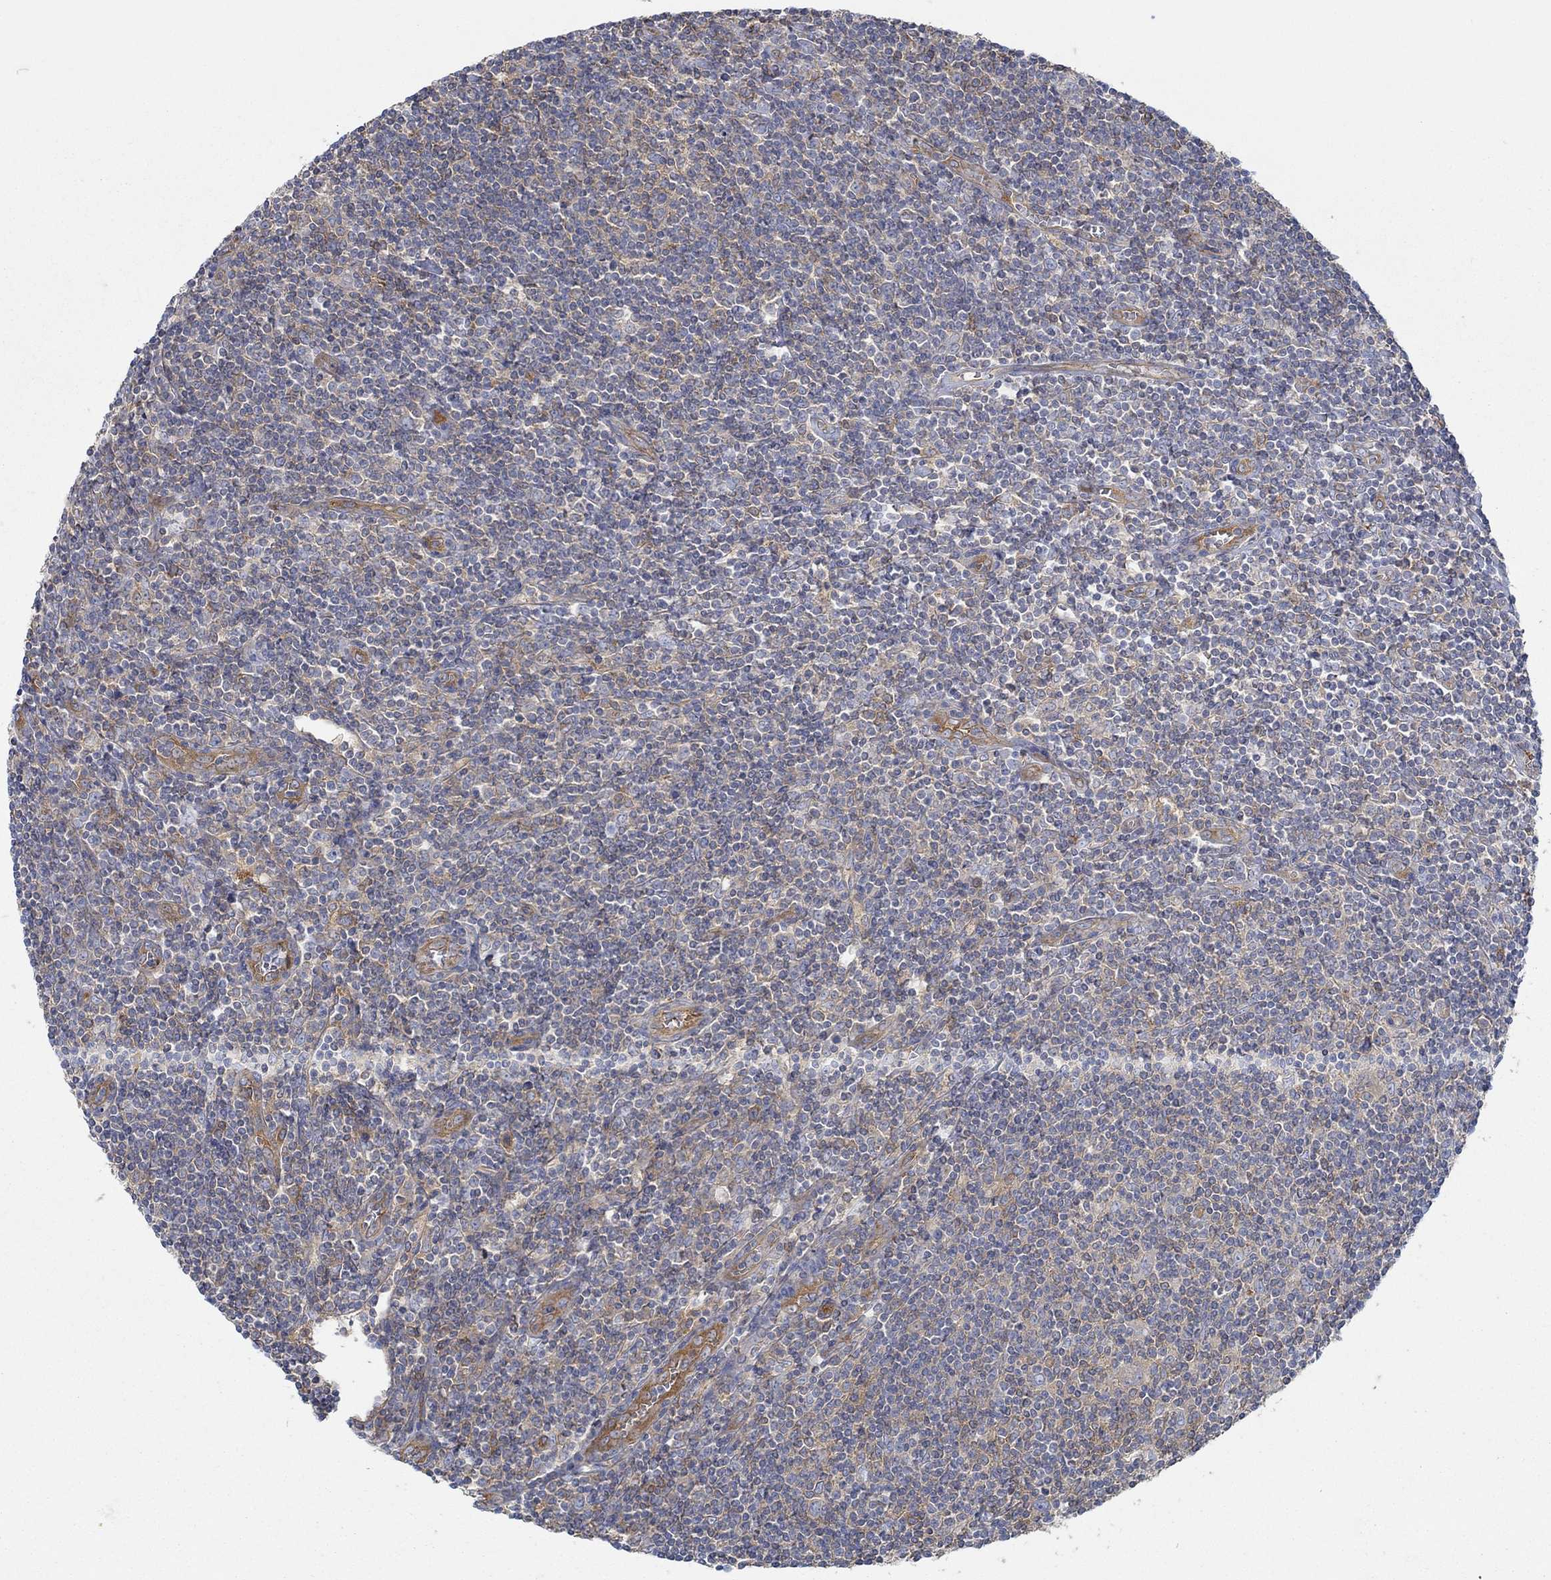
{"staining": {"intensity": "negative", "quantity": "none", "location": "none"}, "tissue": "lymphoma", "cell_type": "Tumor cells", "image_type": "cancer", "snomed": [{"axis": "morphology", "description": "Hodgkin's disease, NOS"}, {"axis": "topography", "description": "Lymph node"}], "caption": "IHC histopathology image of neoplastic tissue: human Hodgkin's disease stained with DAB (3,3'-diaminobenzidine) demonstrates no significant protein expression in tumor cells.", "gene": "SPAG9", "patient": {"sex": "male", "age": 40}}